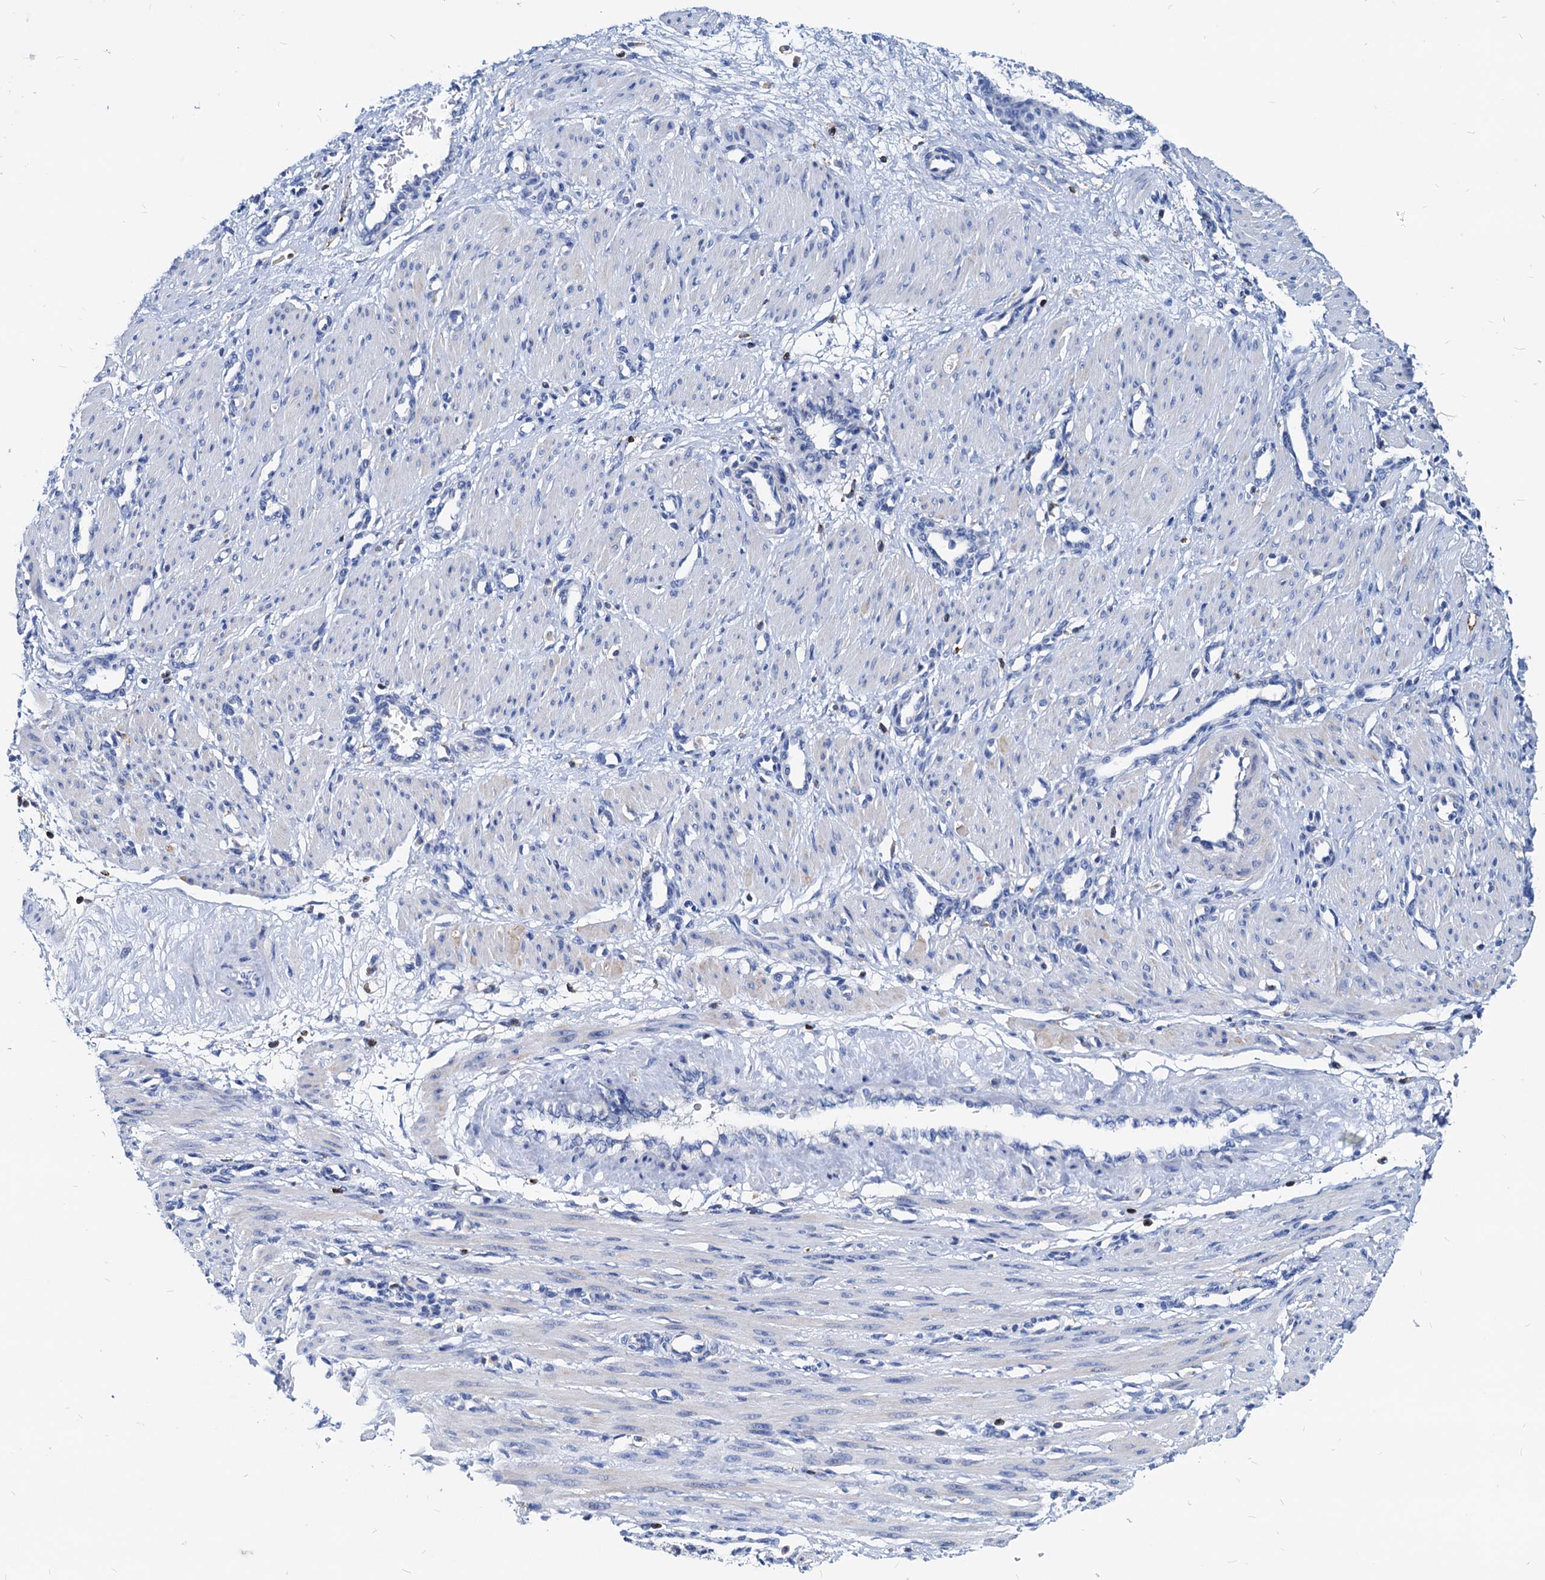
{"staining": {"intensity": "negative", "quantity": "none", "location": "none"}, "tissue": "smooth muscle", "cell_type": "Smooth muscle cells", "image_type": "normal", "snomed": [{"axis": "morphology", "description": "Normal tissue, NOS"}, {"axis": "topography", "description": "Endometrium"}], "caption": "This is an IHC micrograph of benign human smooth muscle. There is no expression in smooth muscle cells.", "gene": "LCP2", "patient": {"sex": "female", "age": 33}}